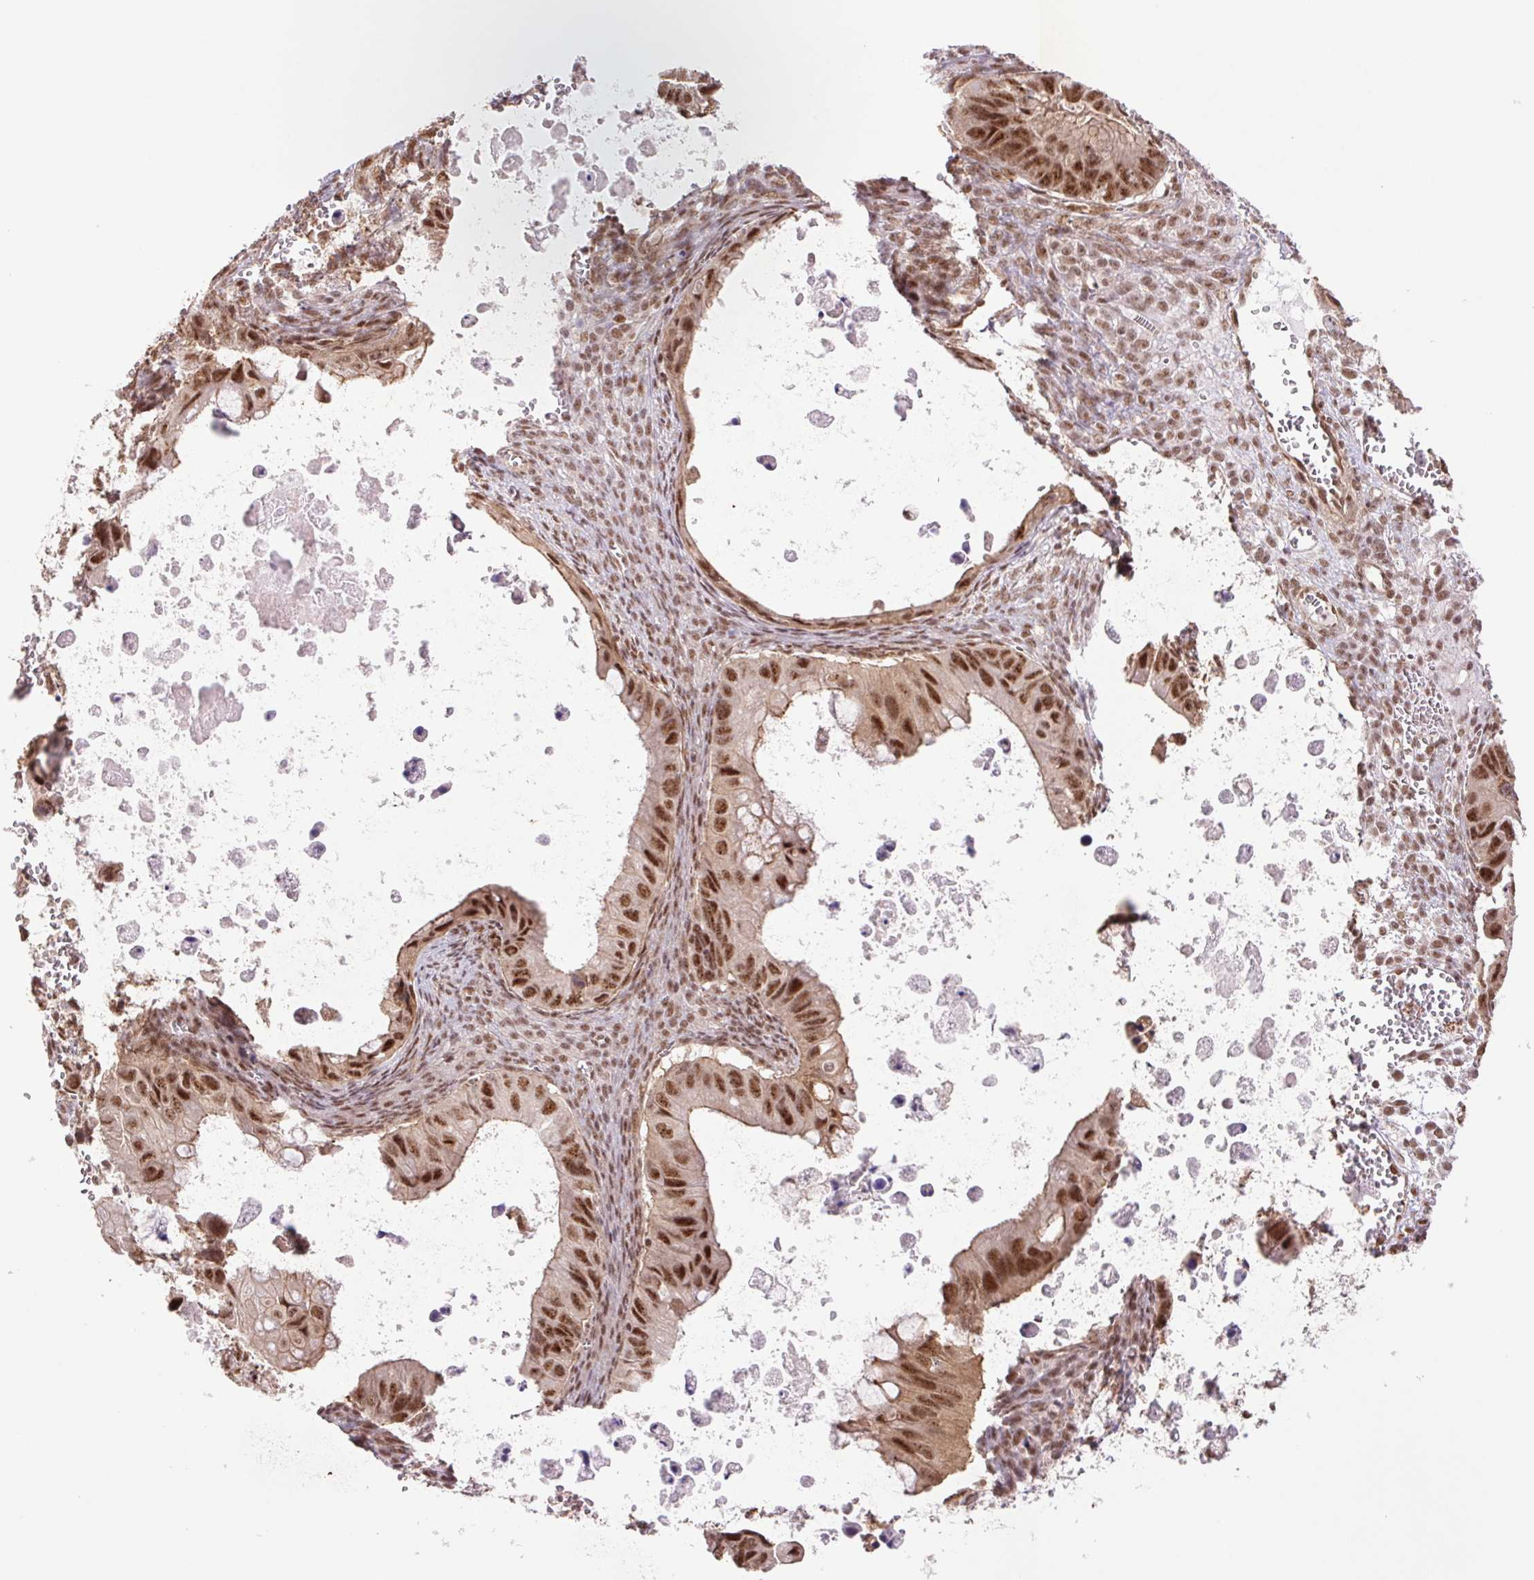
{"staining": {"intensity": "strong", "quantity": ">75%", "location": "cytoplasmic/membranous,nuclear"}, "tissue": "ovarian cancer", "cell_type": "Tumor cells", "image_type": "cancer", "snomed": [{"axis": "morphology", "description": "Cystadenocarcinoma, mucinous, NOS"}, {"axis": "topography", "description": "Ovary"}], "caption": "Immunohistochemical staining of human ovarian cancer exhibits high levels of strong cytoplasmic/membranous and nuclear expression in approximately >75% of tumor cells. Nuclei are stained in blue.", "gene": "CWC25", "patient": {"sex": "female", "age": 64}}